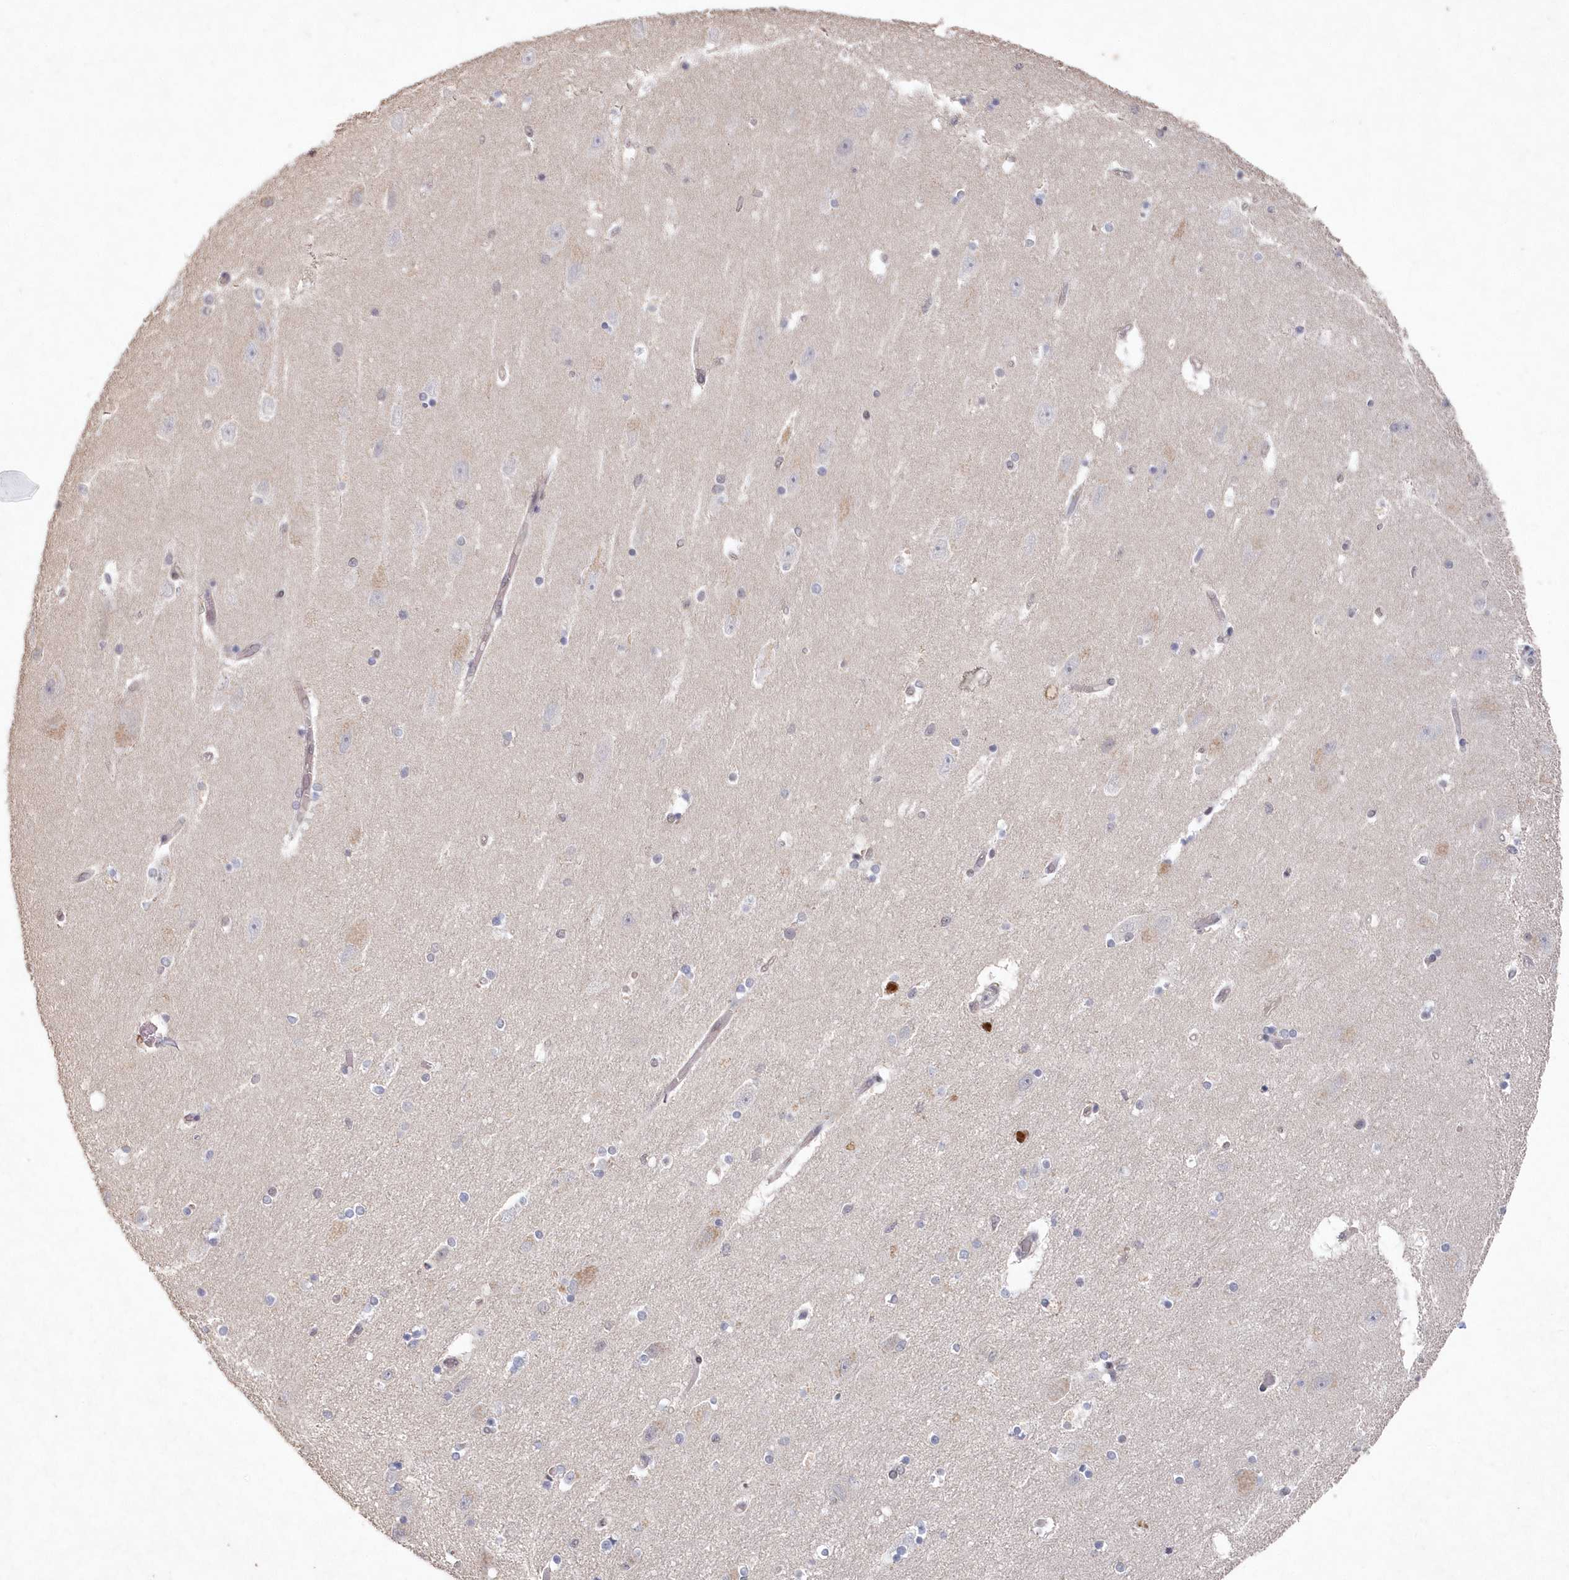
{"staining": {"intensity": "negative", "quantity": "none", "location": "none"}, "tissue": "hippocampus", "cell_type": "Glial cells", "image_type": "normal", "snomed": [{"axis": "morphology", "description": "Normal tissue, NOS"}, {"axis": "topography", "description": "Hippocampus"}], "caption": "The histopathology image reveals no significant positivity in glial cells of hippocampus.", "gene": "VSIG2", "patient": {"sex": "female", "age": 54}}